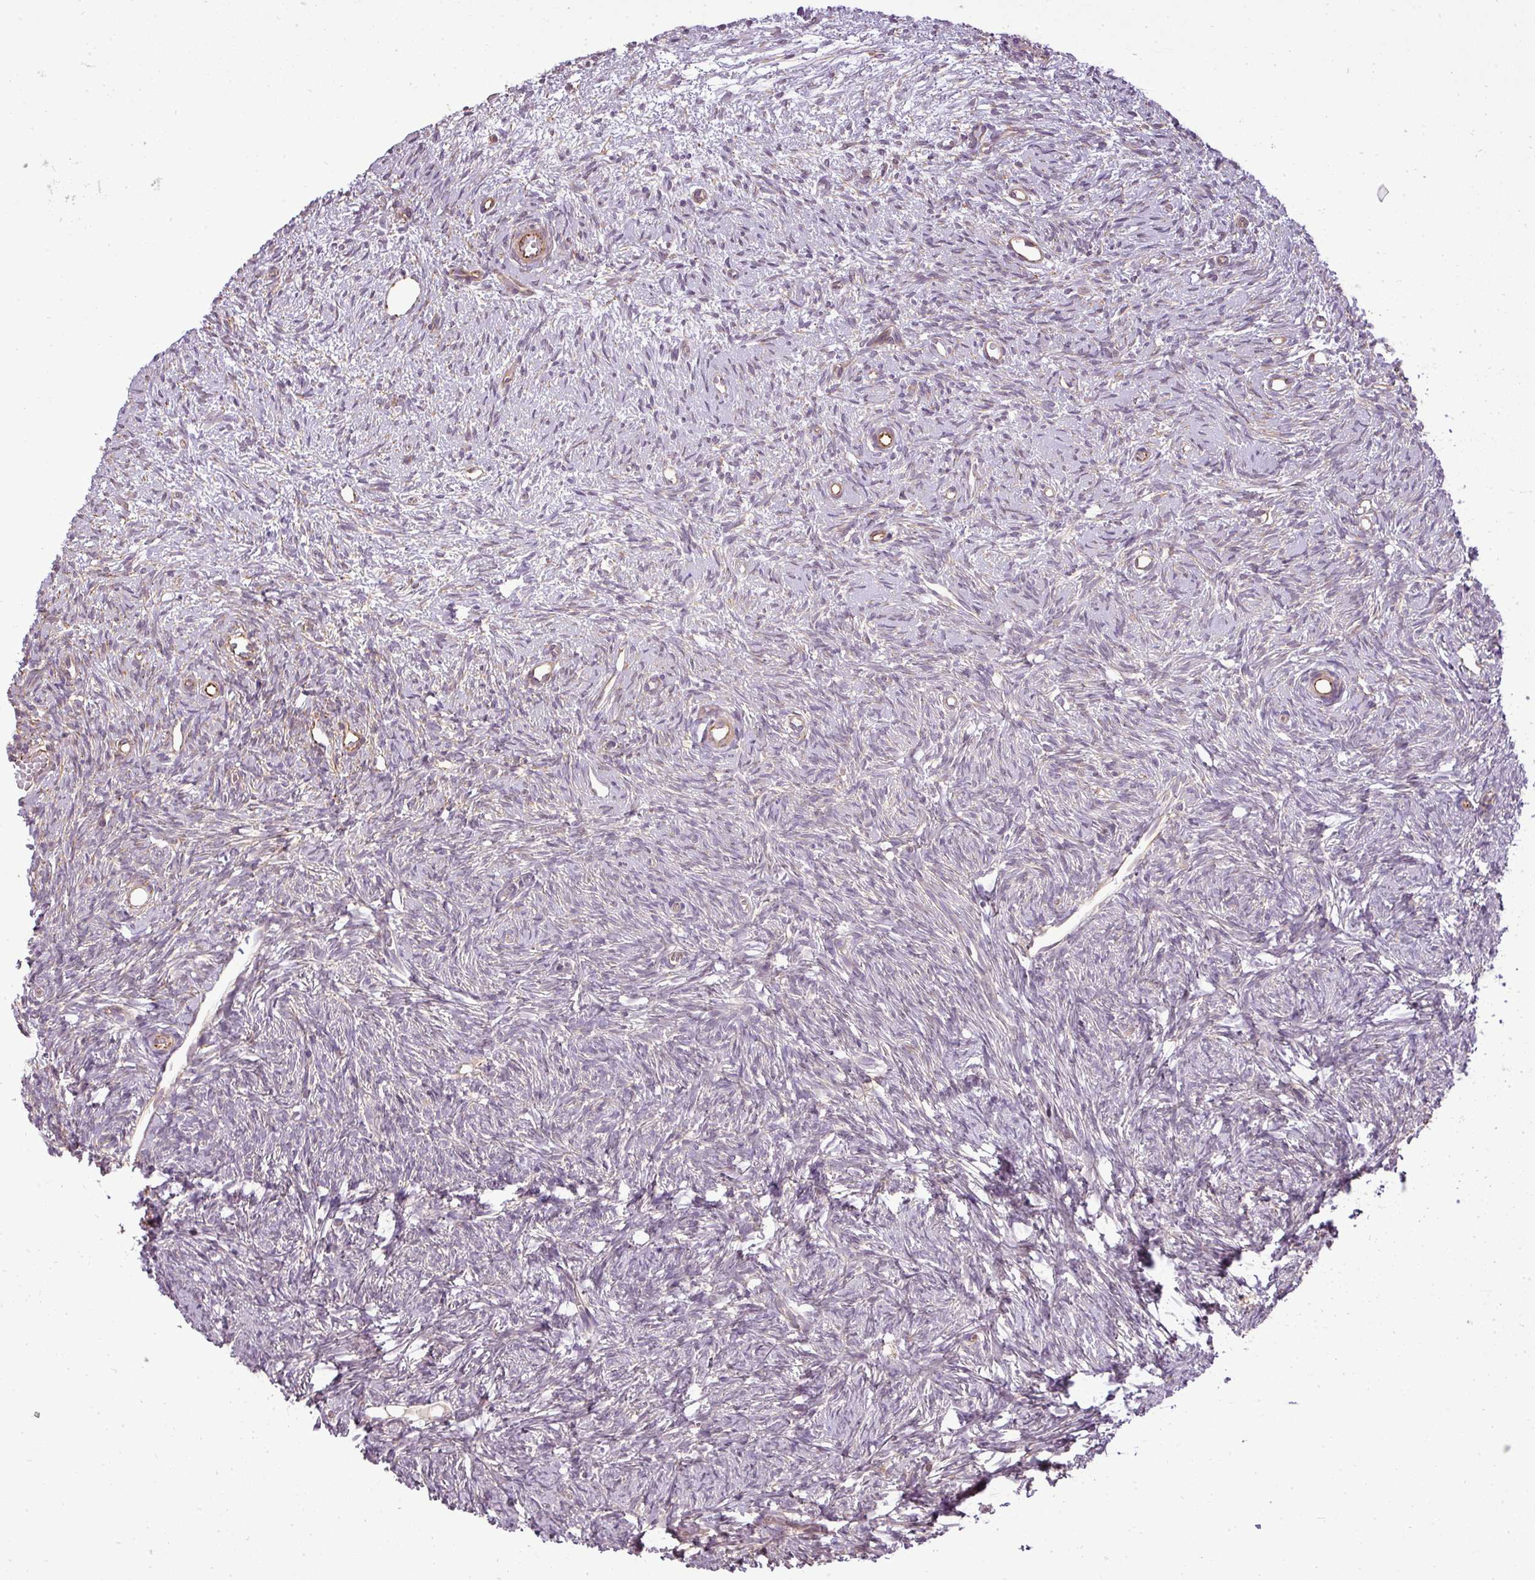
{"staining": {"intensity": "weak", "quantity": ">75%", "location": "cytoplasmic/membranous"}, "tissue": "ovary", "cell_type": "Follicle cells", "image_type": "normal", "snomed": [{"axis": "morphology", "description": "Normal tissue, NOS"}, {"axis": "topography", "description": "Ovary"}], "caption": "Immunohistochemistry (DAB) staining of benign ovary demonstrates weak cytoplasmic/membranous protein positivity in approximately >75% of follicle cells. The staining was performed using DAB (3,3'-diaminobenzidine), with brown indicating positive protein expression. Nuclei are stained blue with hematoxylin.", "gene": "PDRG1", "patient": {"sex": "female", "age": 51}}